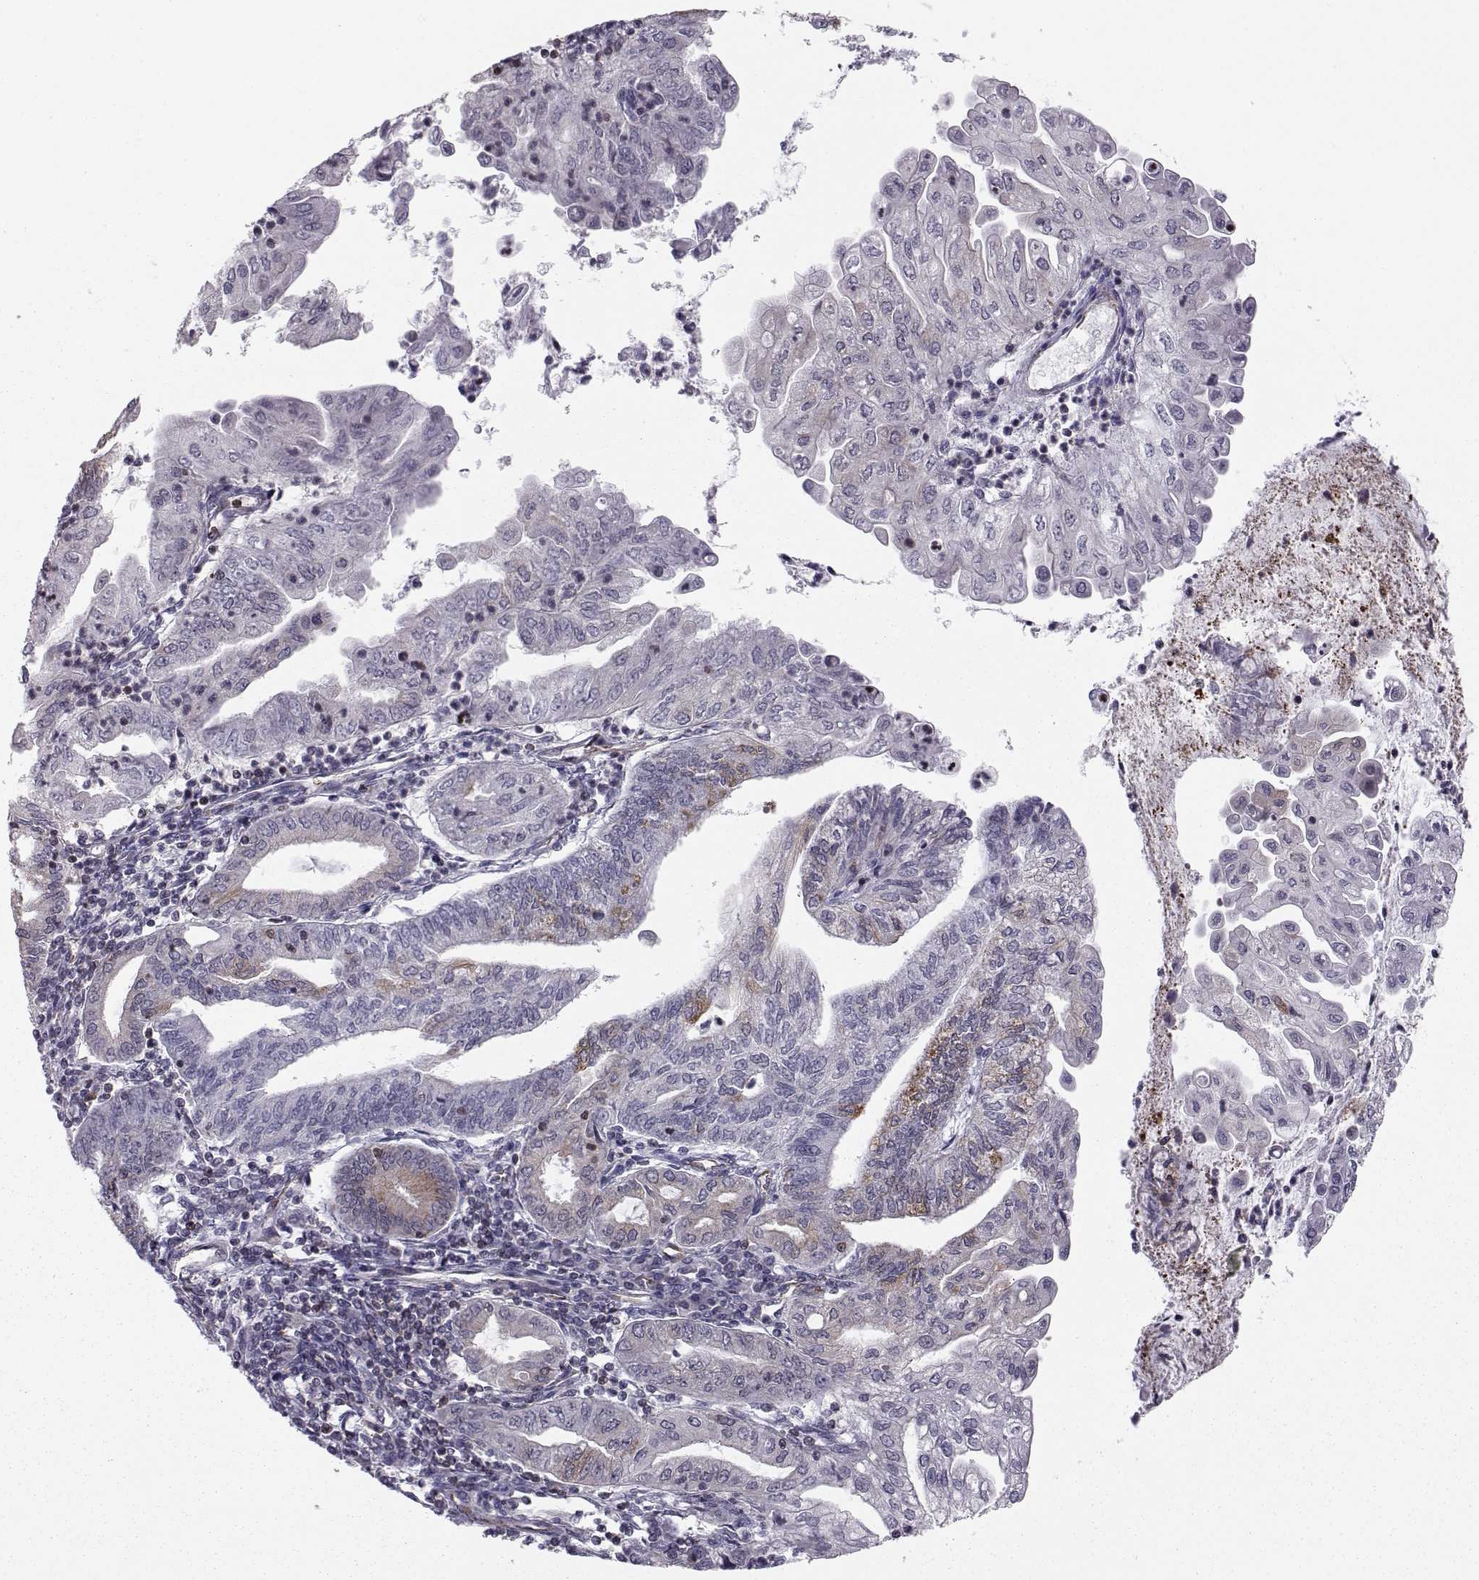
{"staining": {"intensity": "moderate", "quantity": "<25%", "location": "cytoplasmic/membranous"}, "tissue": "endometrial cancer", "cell_type": "Tumor cells", "image_type": "cancer", "snomed": [{"axis": "morphology", "description": "Adenocarcinoma, NOS"}, {"axis": "topography", "description": "Endometrium"}], "caption": "This micrograph shows immunohistochemistry (IHC) staining of human endometrial cancer (adenocarcinoma), with low moderate cytoplasmic/membranous staining in approximately <25% of tumor cells.", "gene": "KIF13B", "patient": {"sex": "female", "age": 55}}